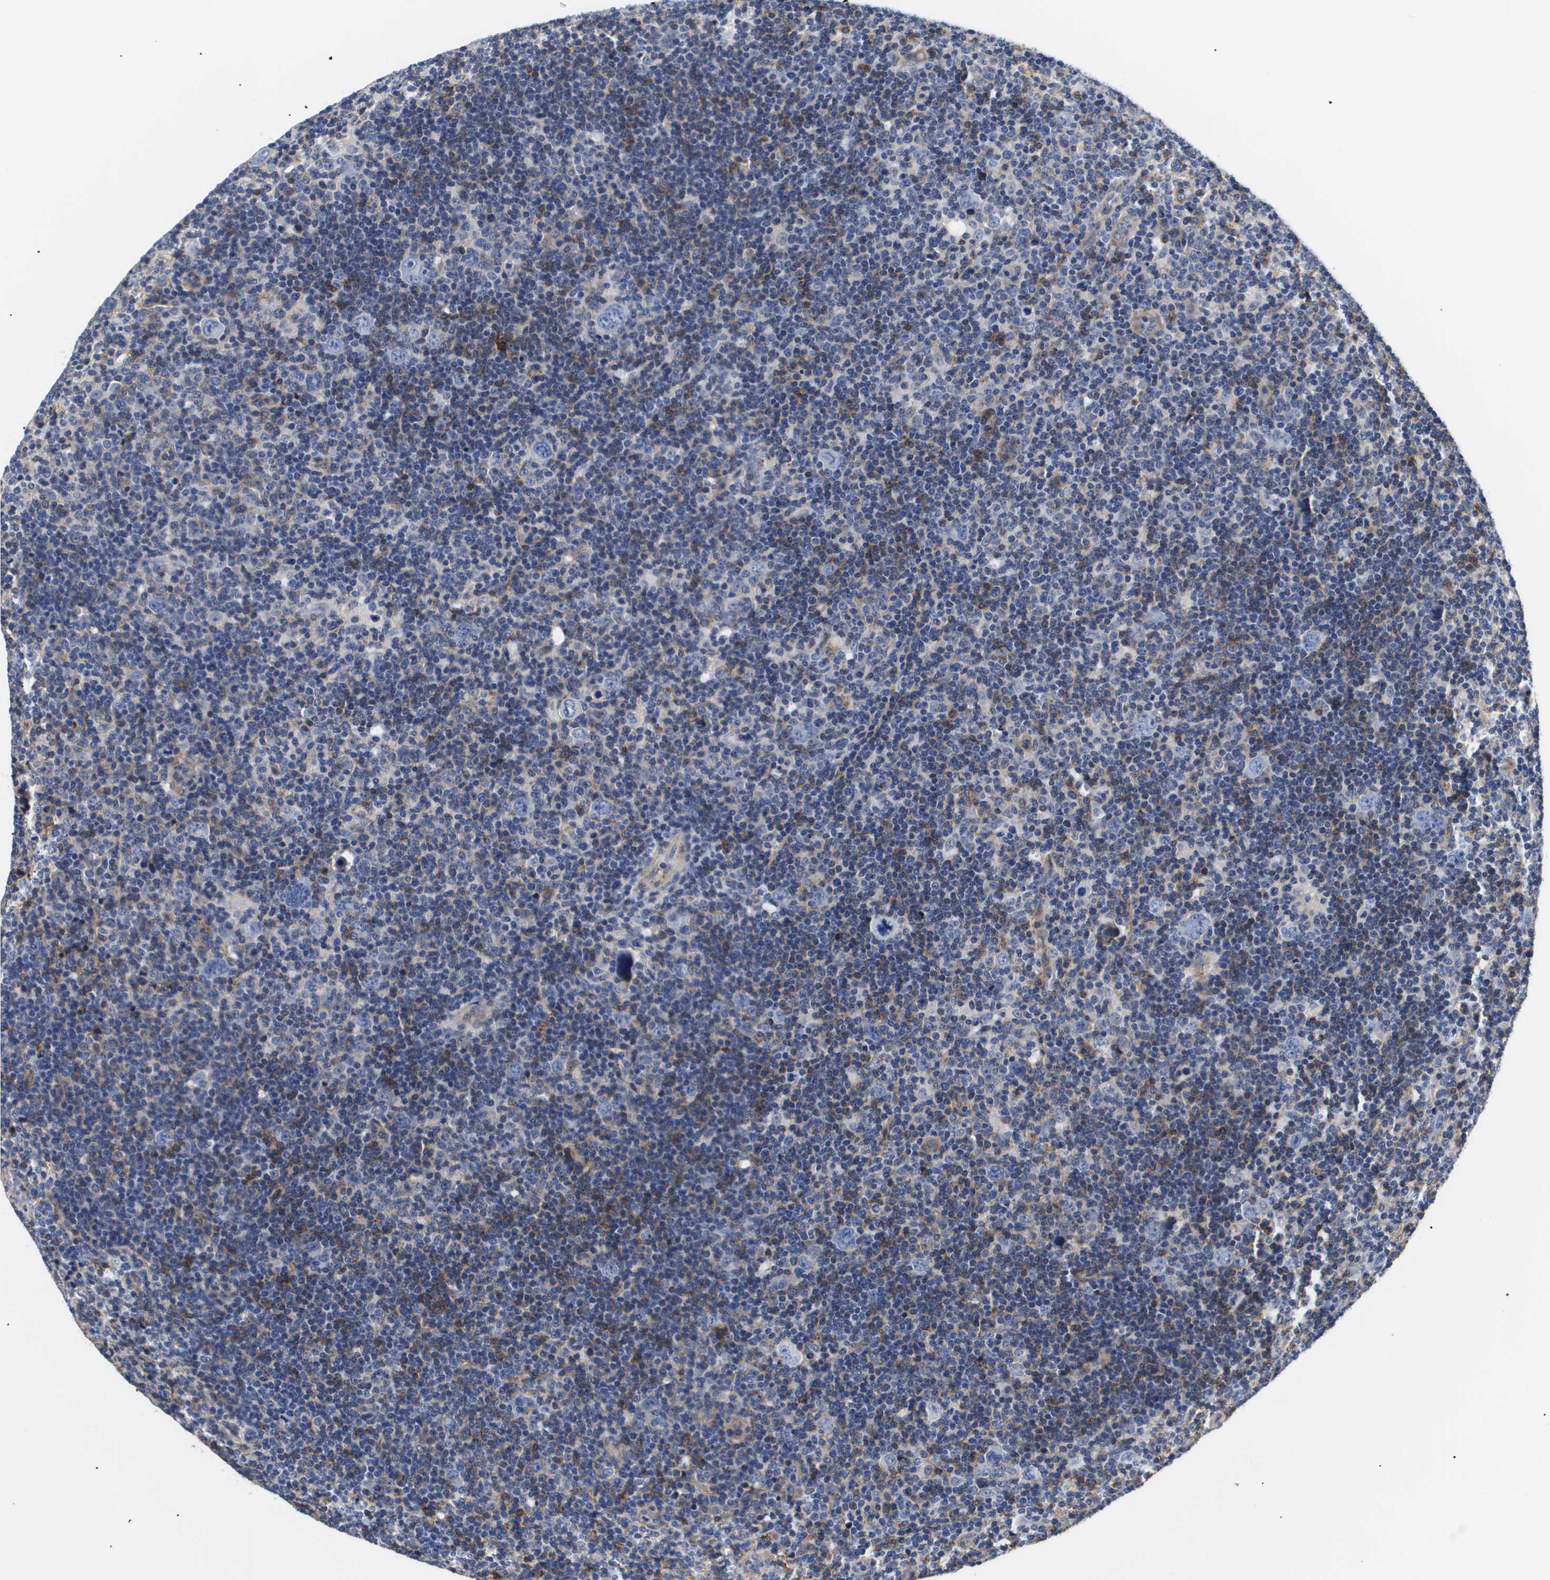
{"staining": {"intensity": "negative", "quantity": "none", "location": "none"}, "tissue": "lymphoma", "cell_type": "Tumor cells", "image_type": "cancer", "snomed": [{"axis": "morphology", "description": "Hodgkin's disease, NOS"}, {"axis": "topography", "description": "Lymph node"}], "caption": "An image of Hodgkin's disease stained for a protein exhibits no brown staining in tumor cells. (IHC, brightfield microscopy, high magnification).", "gene": "SHD", "patient": {"sex": "female", "age": 57}}